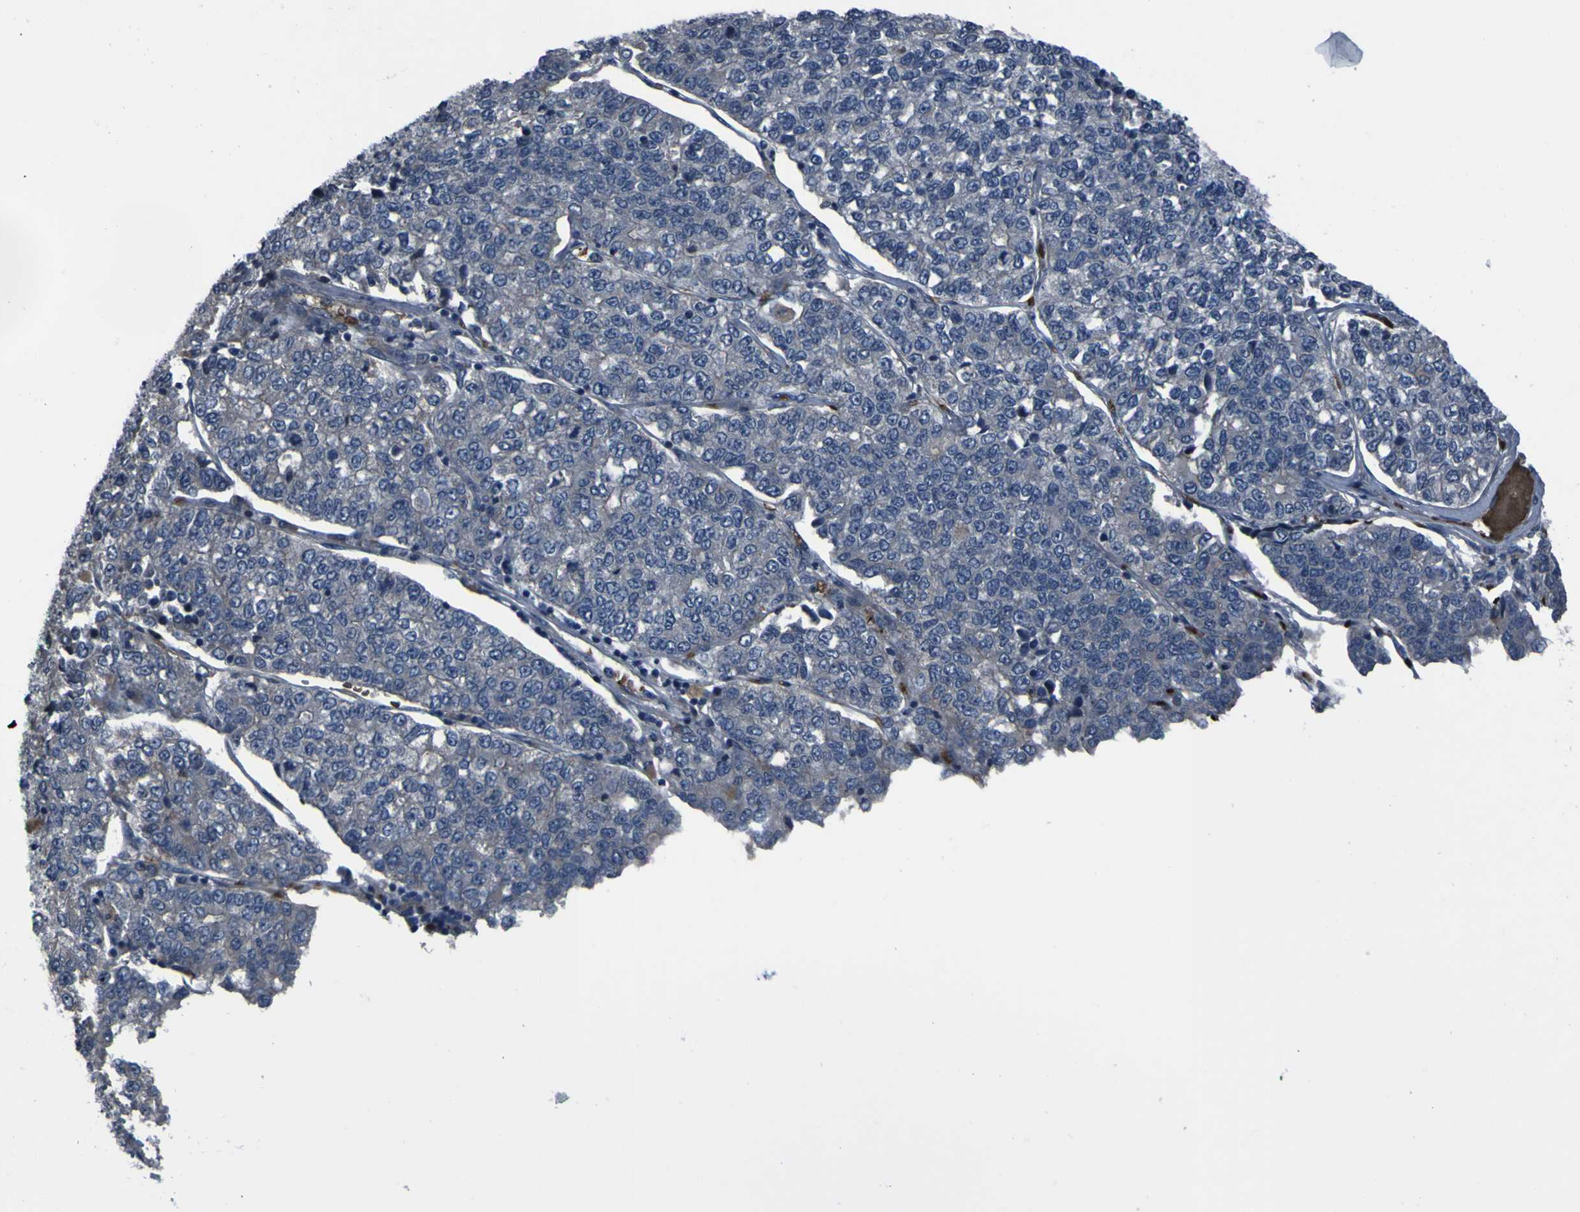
{"staining": {"intensity": "negative", "quantity": "none", "location": "none"}, "tissue": "lung cancer", "cell_type": "Tumor cells", "image_type": "cancer", "snomed": [{"axis": "morphology", "description": "Adenocarcinoma, NOS"}, {"axis": "topography", "description": "Lung"}], "caption": "Tumor cells are negative for brown protein staining in lung cancer. The staining was performed using DAB (3,3'-diaminobenzidine) to visualize the protein expression in brown, while the nuclei were stained in blue with hematoxylin (Magnification: 20x).", "gene": "GRAMD1A", "patient": {"sex": "male", "age": 49}}